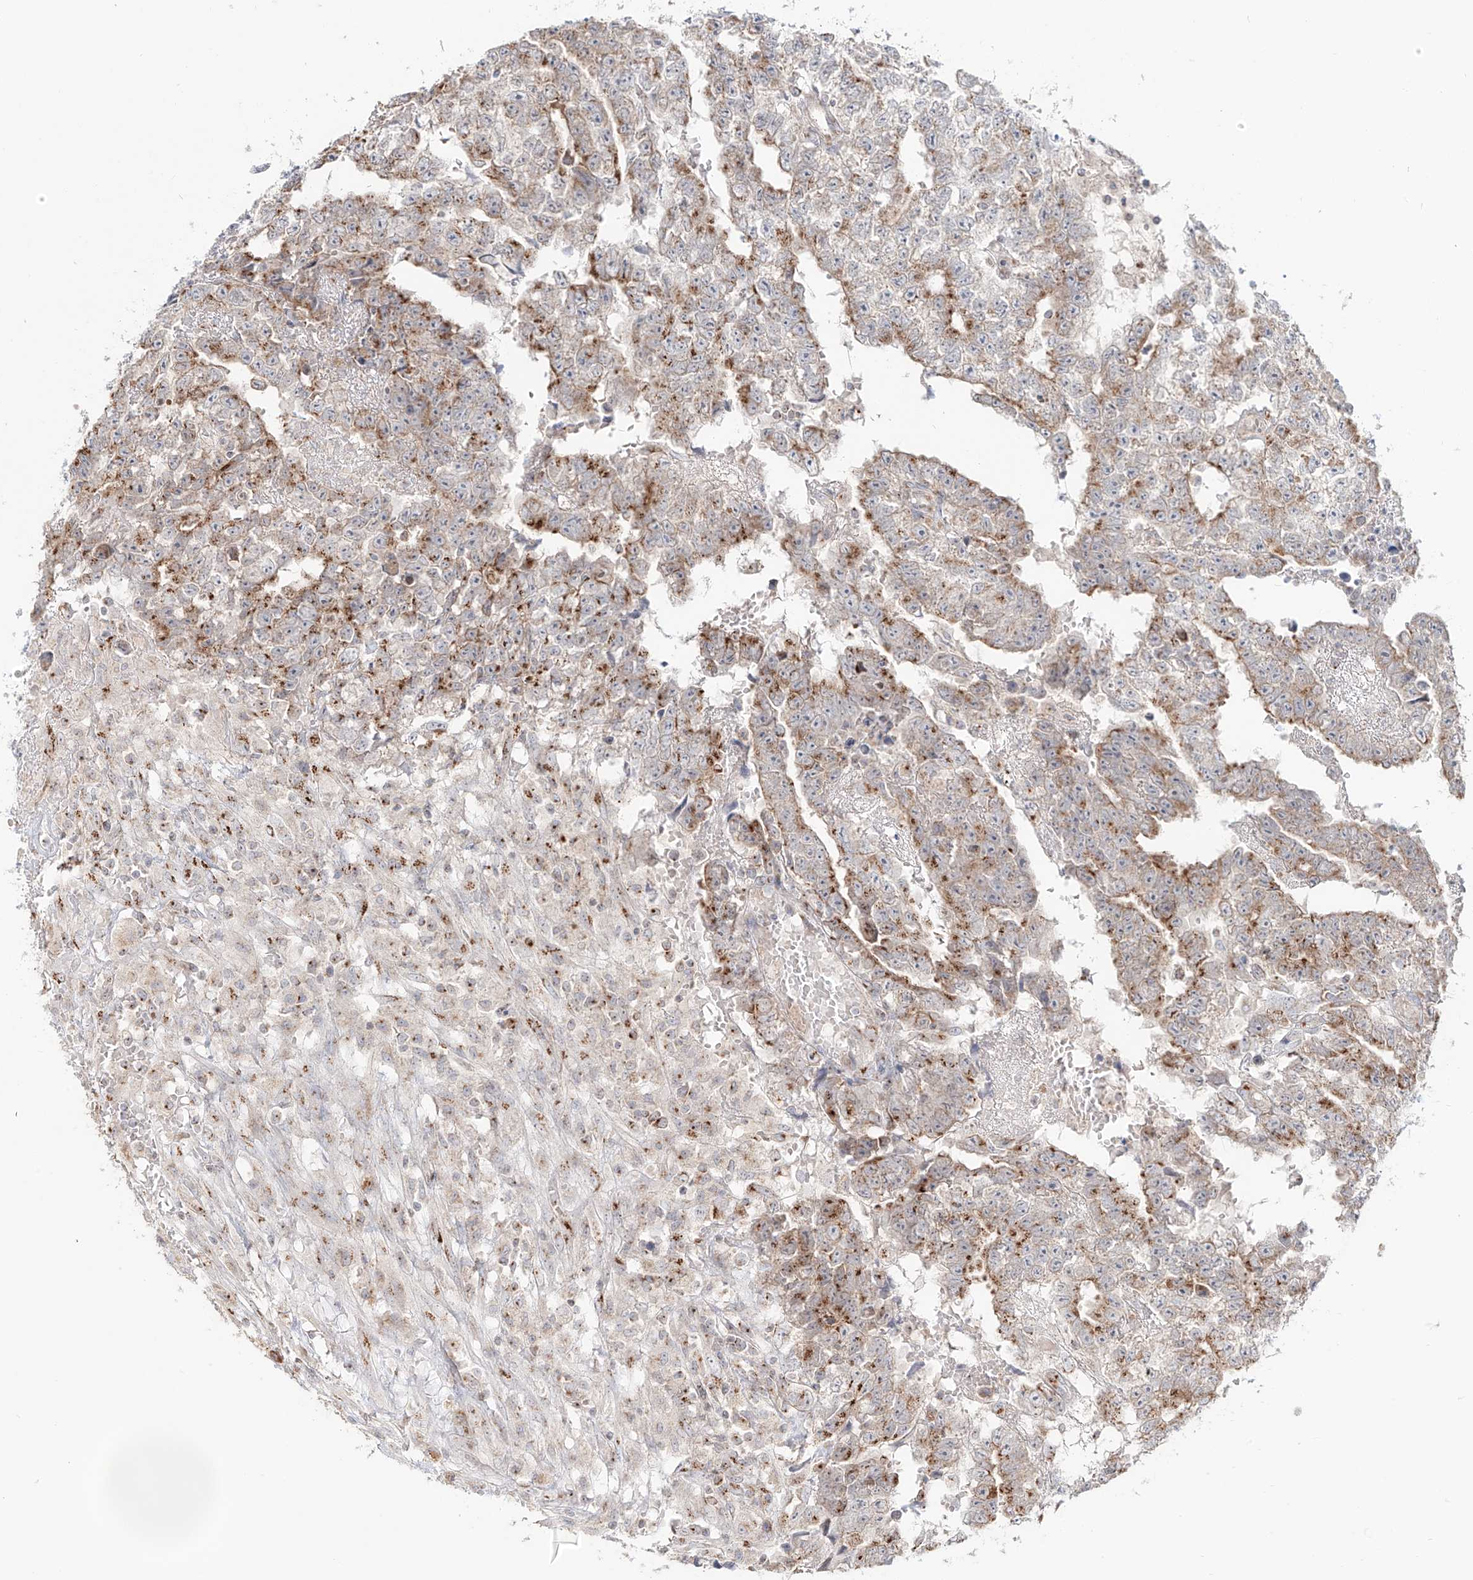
{"staining": {"intensity": "moderate", "quantity": ">75%", "location": "cytoplasmic/membranous"}, "tissue": "testis cancer", "cell_type": "Tumor cells", "image_type": "cancer", "snomed": [{"axis": "morphology", "description": "Carcinoma, Embryonal, NOS"}, {"axis": "topography", "description": "Testis"}], "caption": "This is an image of immunohistochemistry (IHC) staining of testis embryonal carcinoma, which shows moderate expression in the cytoplasmic/membranous of tumor cells.", "gene": "BSDC1", "patient": {"sex": "male", "age": 25}}